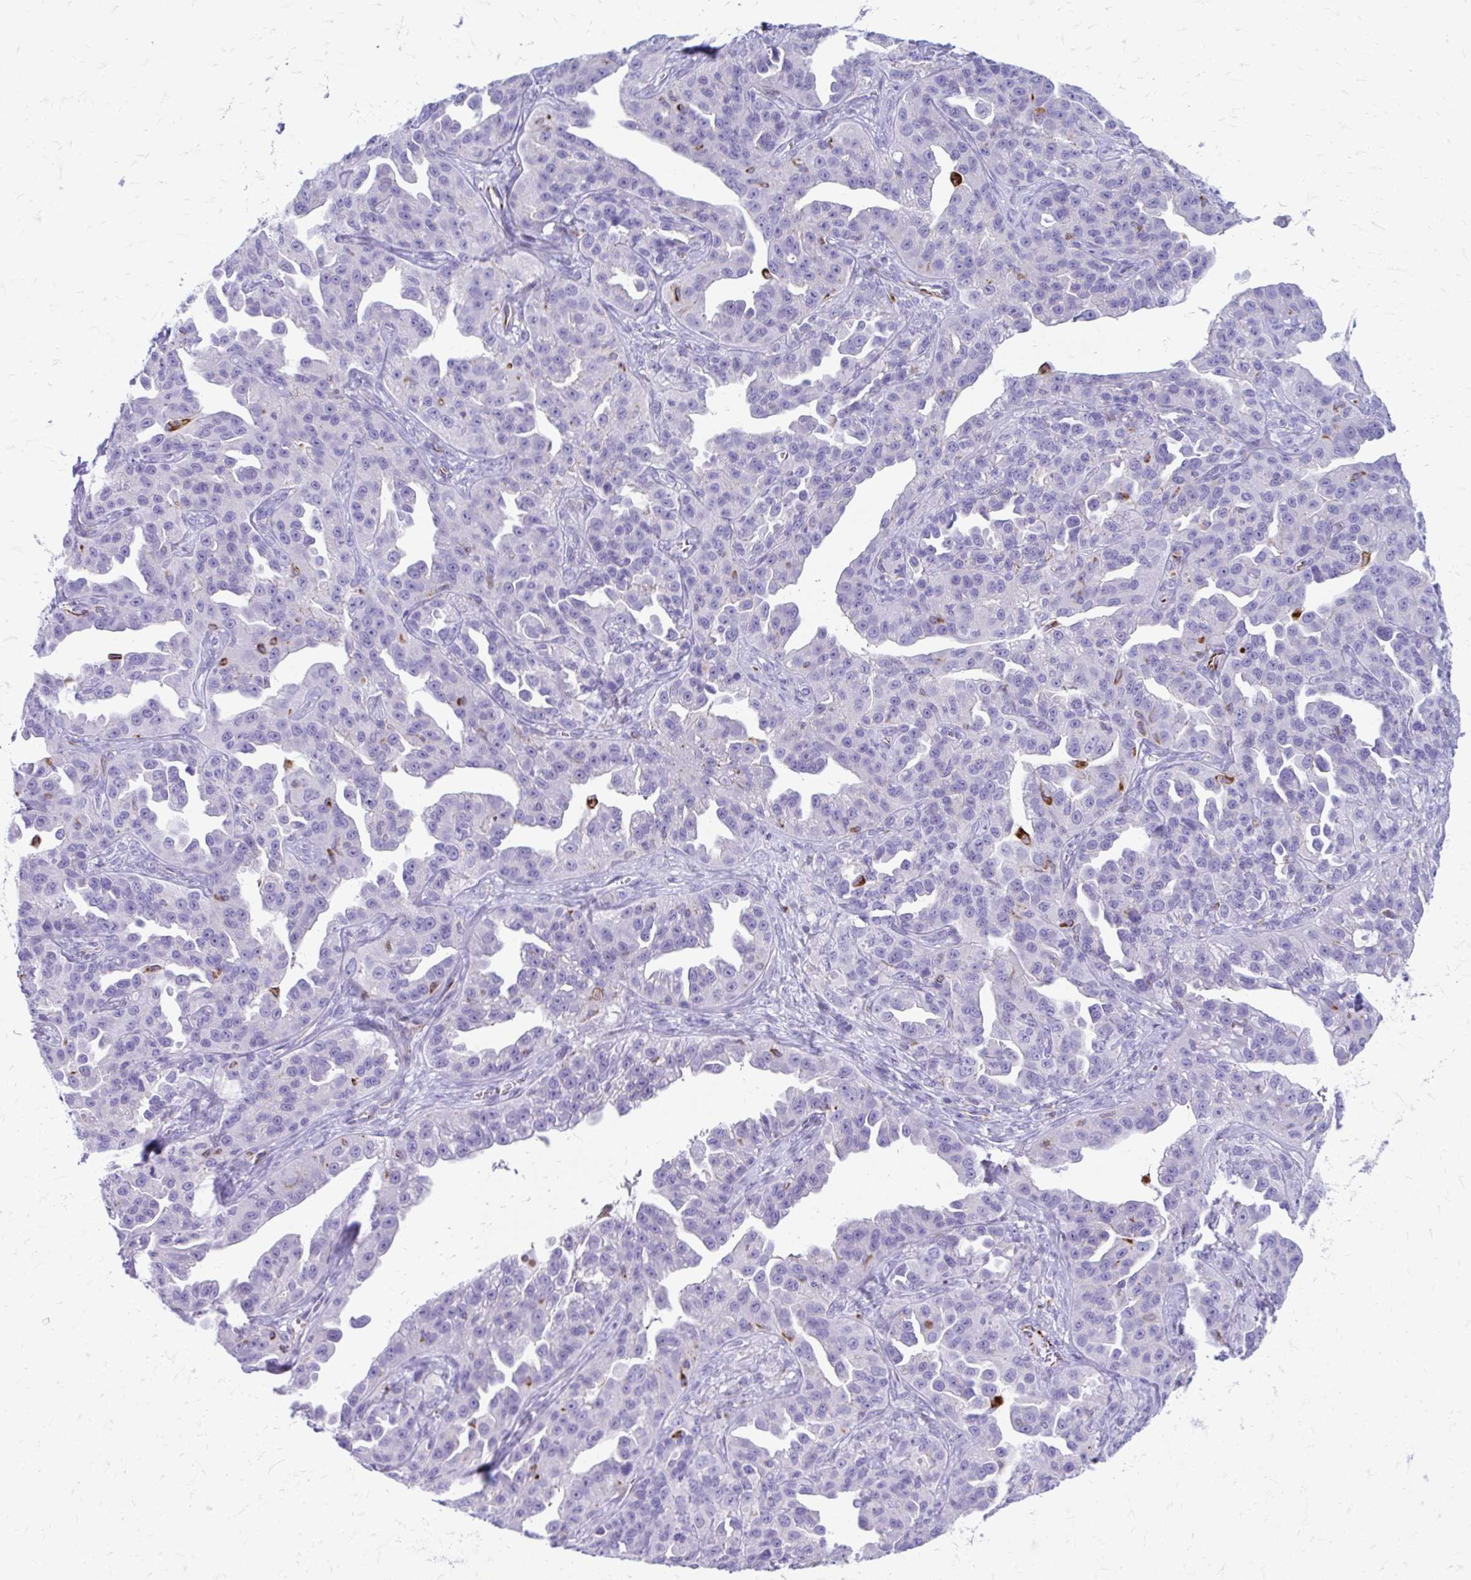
{"staining": {"intensity": "negative", "quantity": "none", "location": "none"}, "tissue": "ovarian cancer", "cell_type": "Tumor cells", "image_type": "cancer", "snomed": [{"axis": "morphology", "description": "Cystadenocarcinoma, serous, NOS"}, {"axis": "topography", "description": "Ovary"}], "caption": "DAB (3,3'-diaminobenzidine) immunohistochemical staining of ovarian cancer demonstrates no significant staining in tumor cells.", "gene": "ZNF699", "patient": {"sex": "female", "age": 75}}